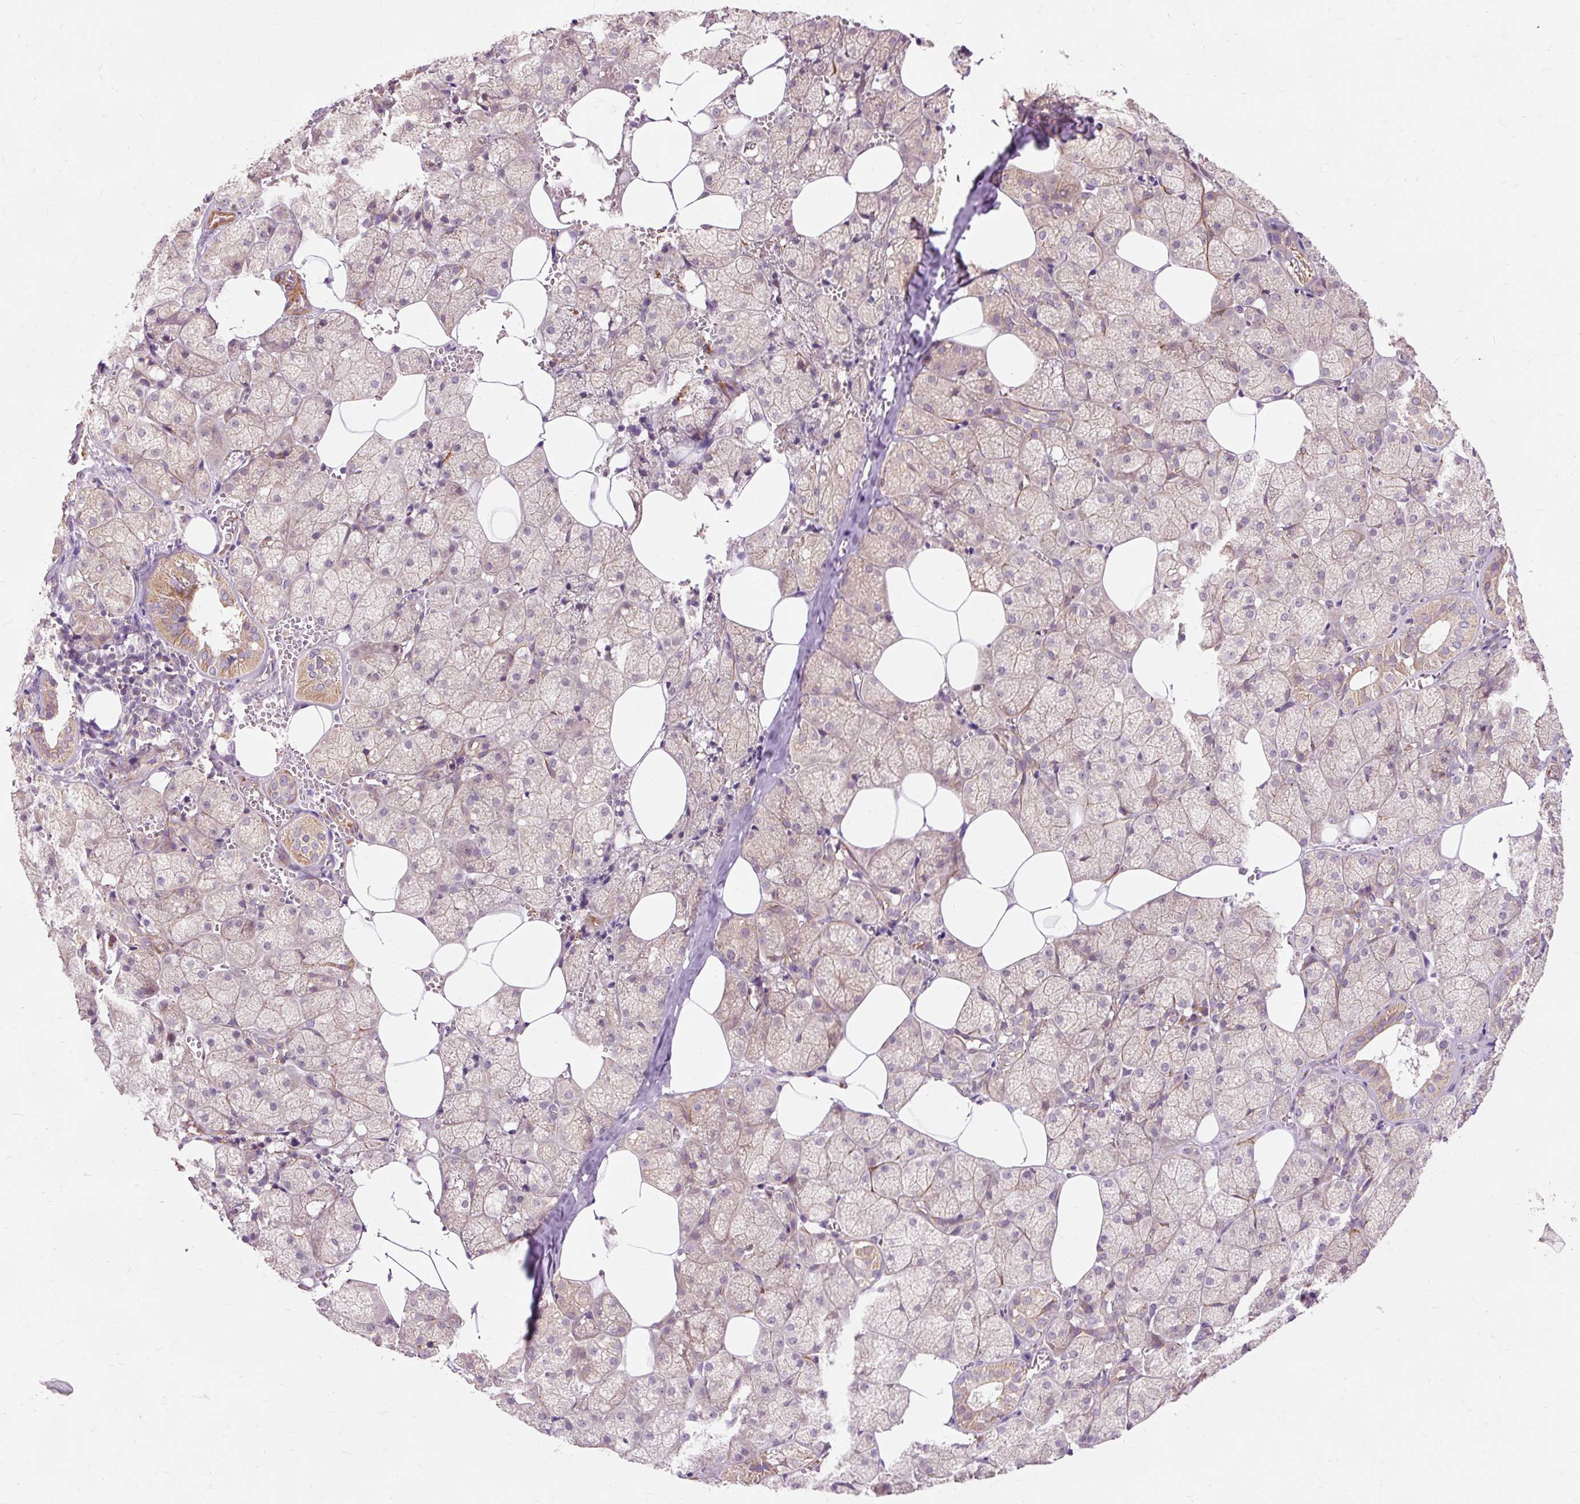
{"staining": {"intensity": "moderate", "quantity": "25%-75%", "location": "cytoplasmic/membranous"}, "tissue": "salivary gland", "cell_type": "Glandular cells", "image_type": "normal", "snomed": [{"axis": "morphology", "description": "Normal tissue, NOS"}, {"axis": "topography", "description": "Salivary gland"}, {"axis": "topography", "description": "Peripheral nerve tissue"}], "caption": "Protein staining of benign salivary gland shows moderate cytoplasmic/membranous staining in about 25%-75% of glandular cells.", "gene": "RIPOR3", "patient": {"sex": "male", "age": 38}}